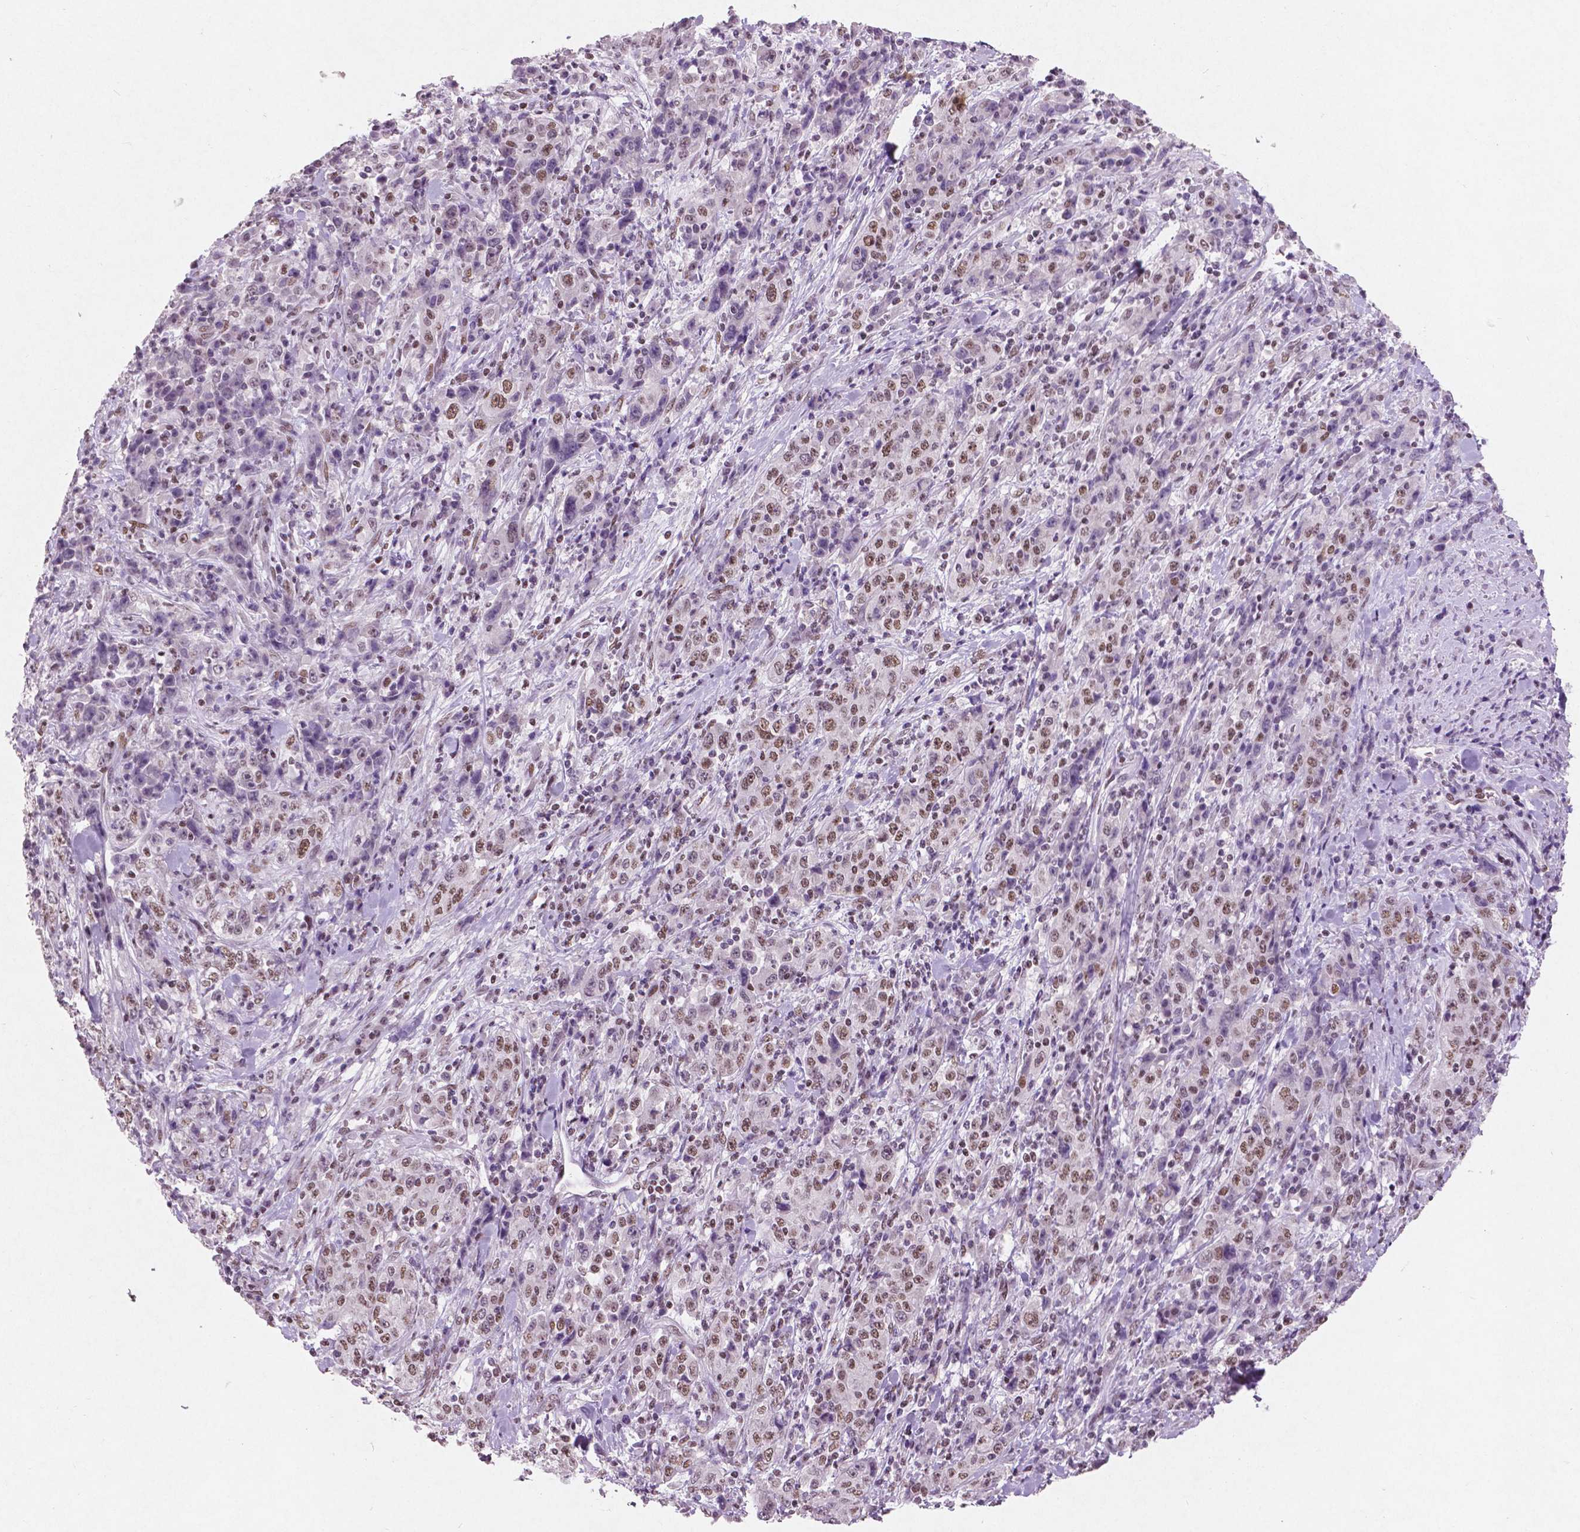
{"staining": {"intensity": "moderate", "quantity": ">75%", "location": "nuclear"}, "tissue": "stomach cancer", "cell_type": "Tumor cells", "image_type": "cancer", "snomed": [{"axis": "morphology", "description": "Normal tissue, NOS"}, {"axis": "morphology", "description": "Adenocarcinoma, NOS"}, {"axis": "topography", "description": "Stomach, upper"}, {"axis": "topography", "description": "Stomach"}], "caption": "Immunohistochemical staining of human stomach cancer demonstrates moderate nuclear protein expression in approximately >75% of tumor cells.", "gene": "BRD4", "patient": {"sex": "male", "age": 59}}